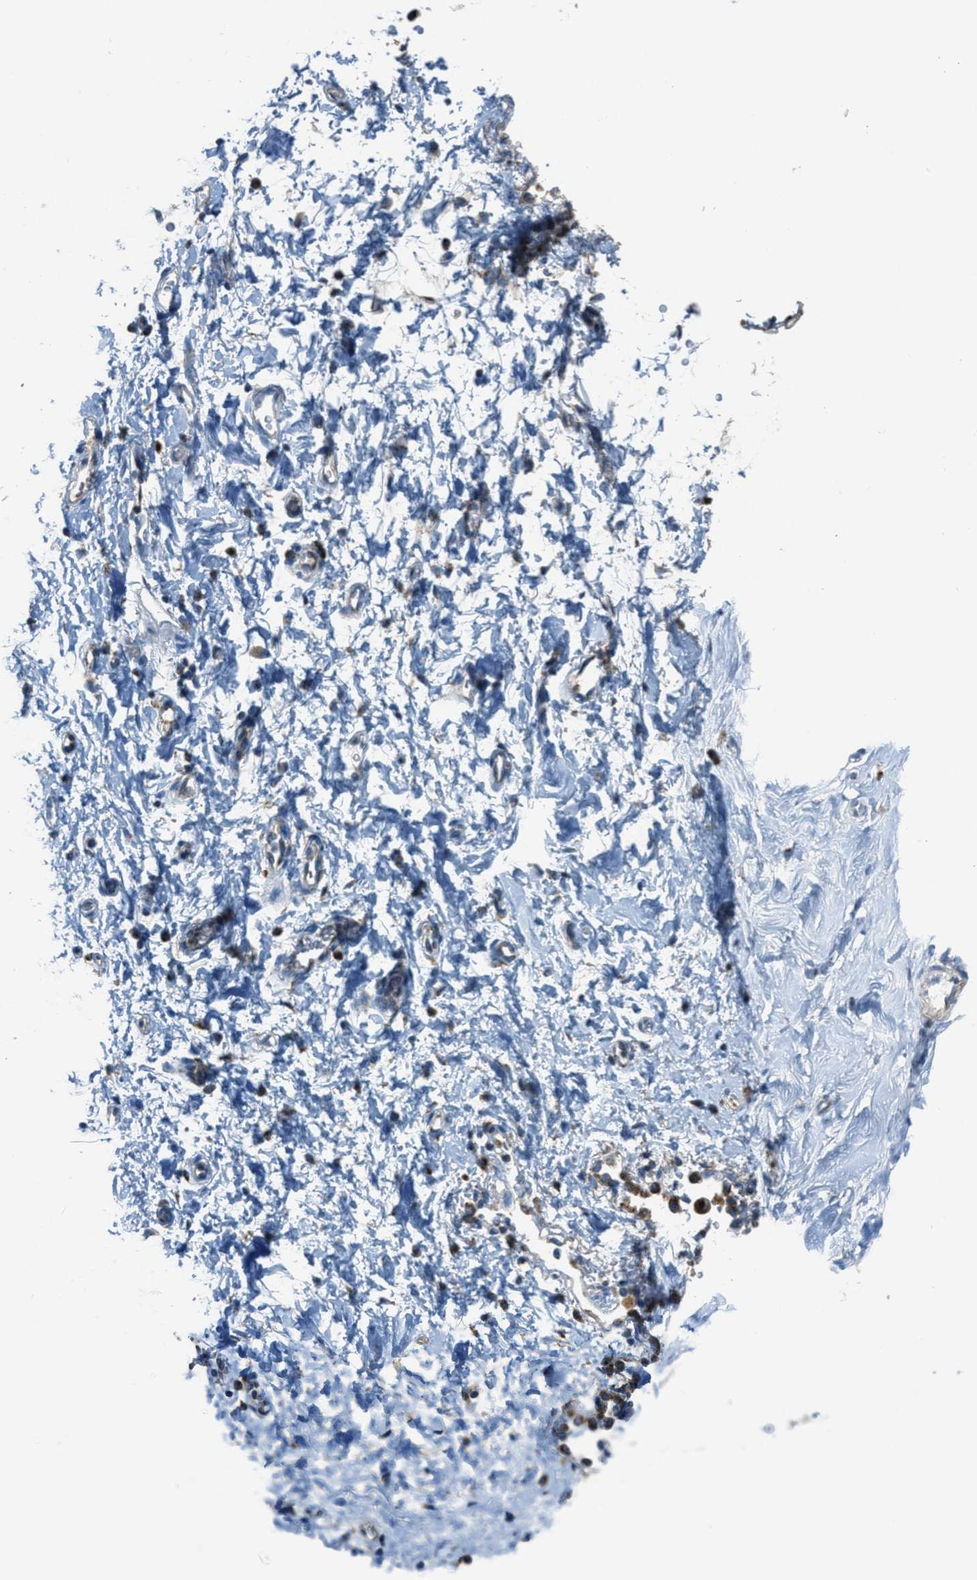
{"staining": {"intensity": "negative", "quantity": "none", "location": "none"}, "tissue": "adipose tissue", "cell_type": "Adipocytes", "image_type": "normal", "snomed": [{"axis": "morphology", "description": "Normal tissue, NOS"}, {"axis": "topography", "description": "Cartilage tissue"}, {"axis": "topography", "description": "Bronchus"}], "caption": "Immunohistochemistry (IHC) micrograph of benign adipose tissue stained for a protein (brown), which displays no expression in adipocytes.", "gene": "BCKDK", "patient": {"sex": "female", "age": 53}}